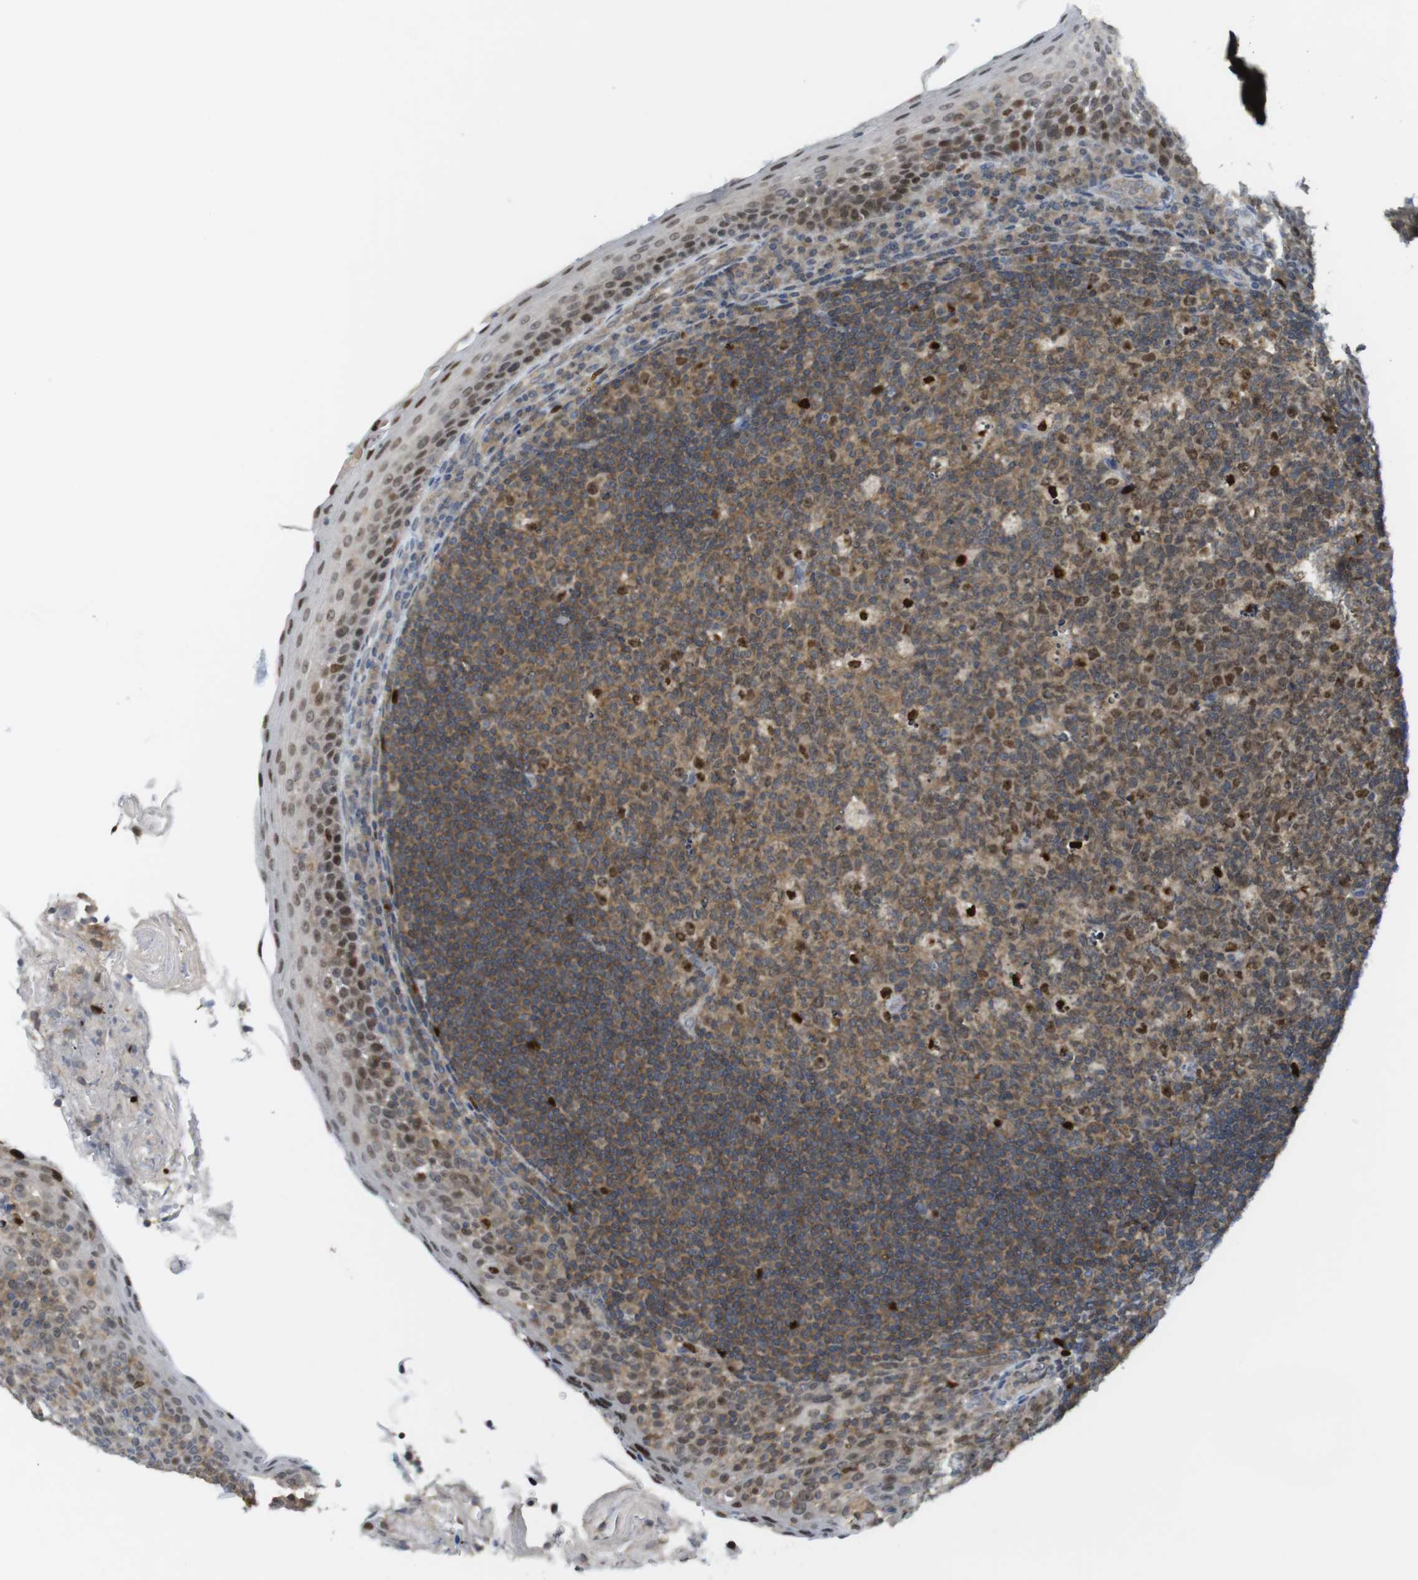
{"staining": {"intensity": "moderate", "quantity": ">75%", "location": "cytoplasmic/membranous,nuclear"}, "tissue": "tonsil", "cell_type": "Germinal center cells", "image_type": "normal", "snomed": [{"axis": "morphology", "description": "Normal tissue, NOS"}, {"axis": "topography", "description": "Tonsil"}], "caption": "A micrograph of human tonsil stained for a protein displays moderate cytoplasmic/membranous,nuclear brown staining in germinal center cells. Using DAB (3,3'-diaminobenzidine) (brown) and hematoxylin (blue) stains, captured at high magnification using brightfield microscopy.", "gene": "RCC1", "patient": {"sex": "male", "age": 17}}